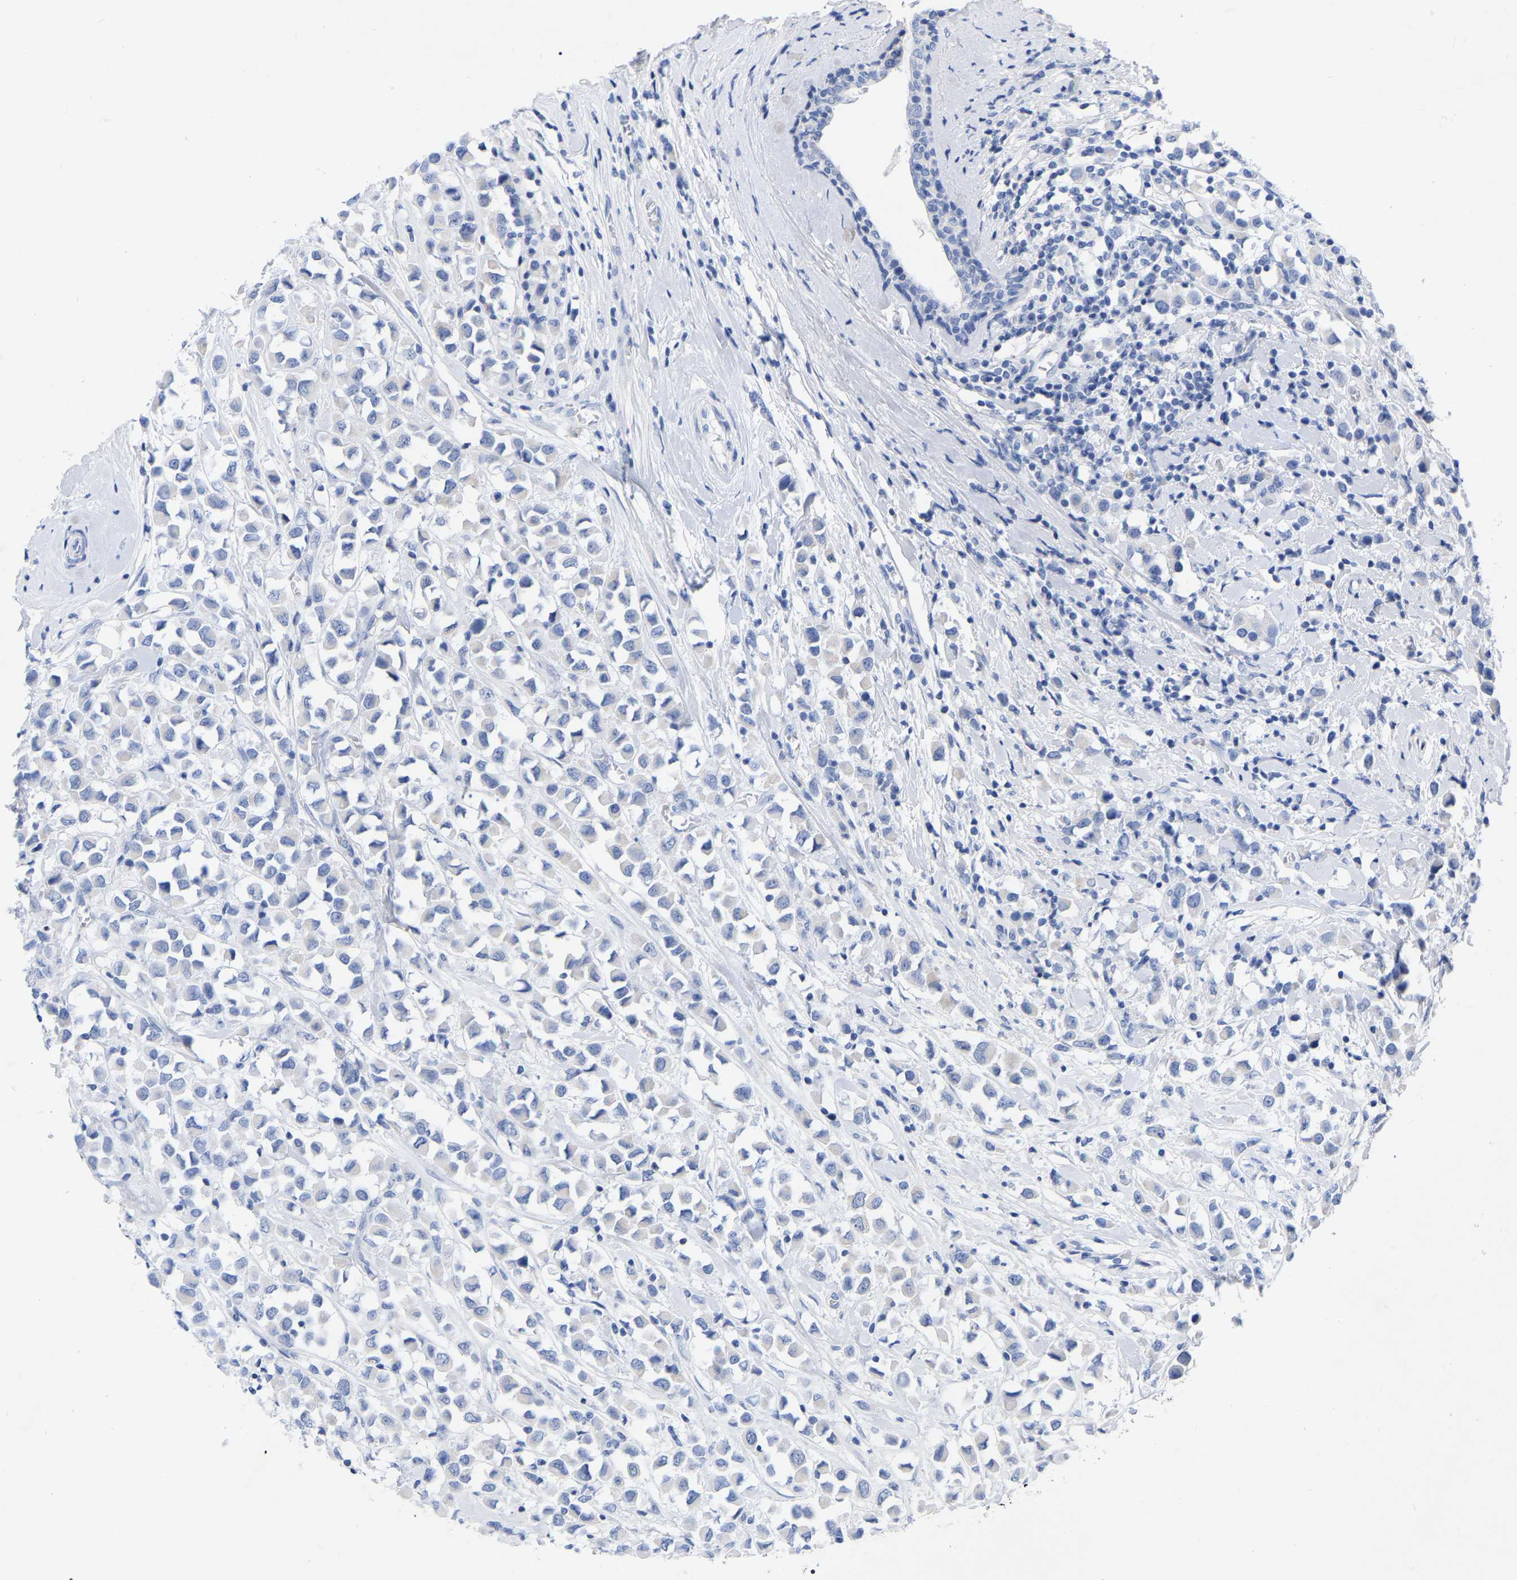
{"staining": {"intensity": "negative", "quantity": "none", "location": "none"}, "tissue": "breast cancer", "cell_type": "Tumor cells", "image_type": "cancer", "snomed": [{"axis": "morphology", "description": "Duct carcinoma"}, {"axis": "topography", "description": "Breast"}], "caption": "Immunohistochemical staining of breast cancer (invasive ductal carcinoma) displays no significant positivity in tumor cells. The staining is performed using DAB (3,3'-diaminobenzidine) brown chromogen with nuclei counter-stained in using hematoxylin.", "gene": "ZNF629", "patient": {"sex": "female", "age": 61}}